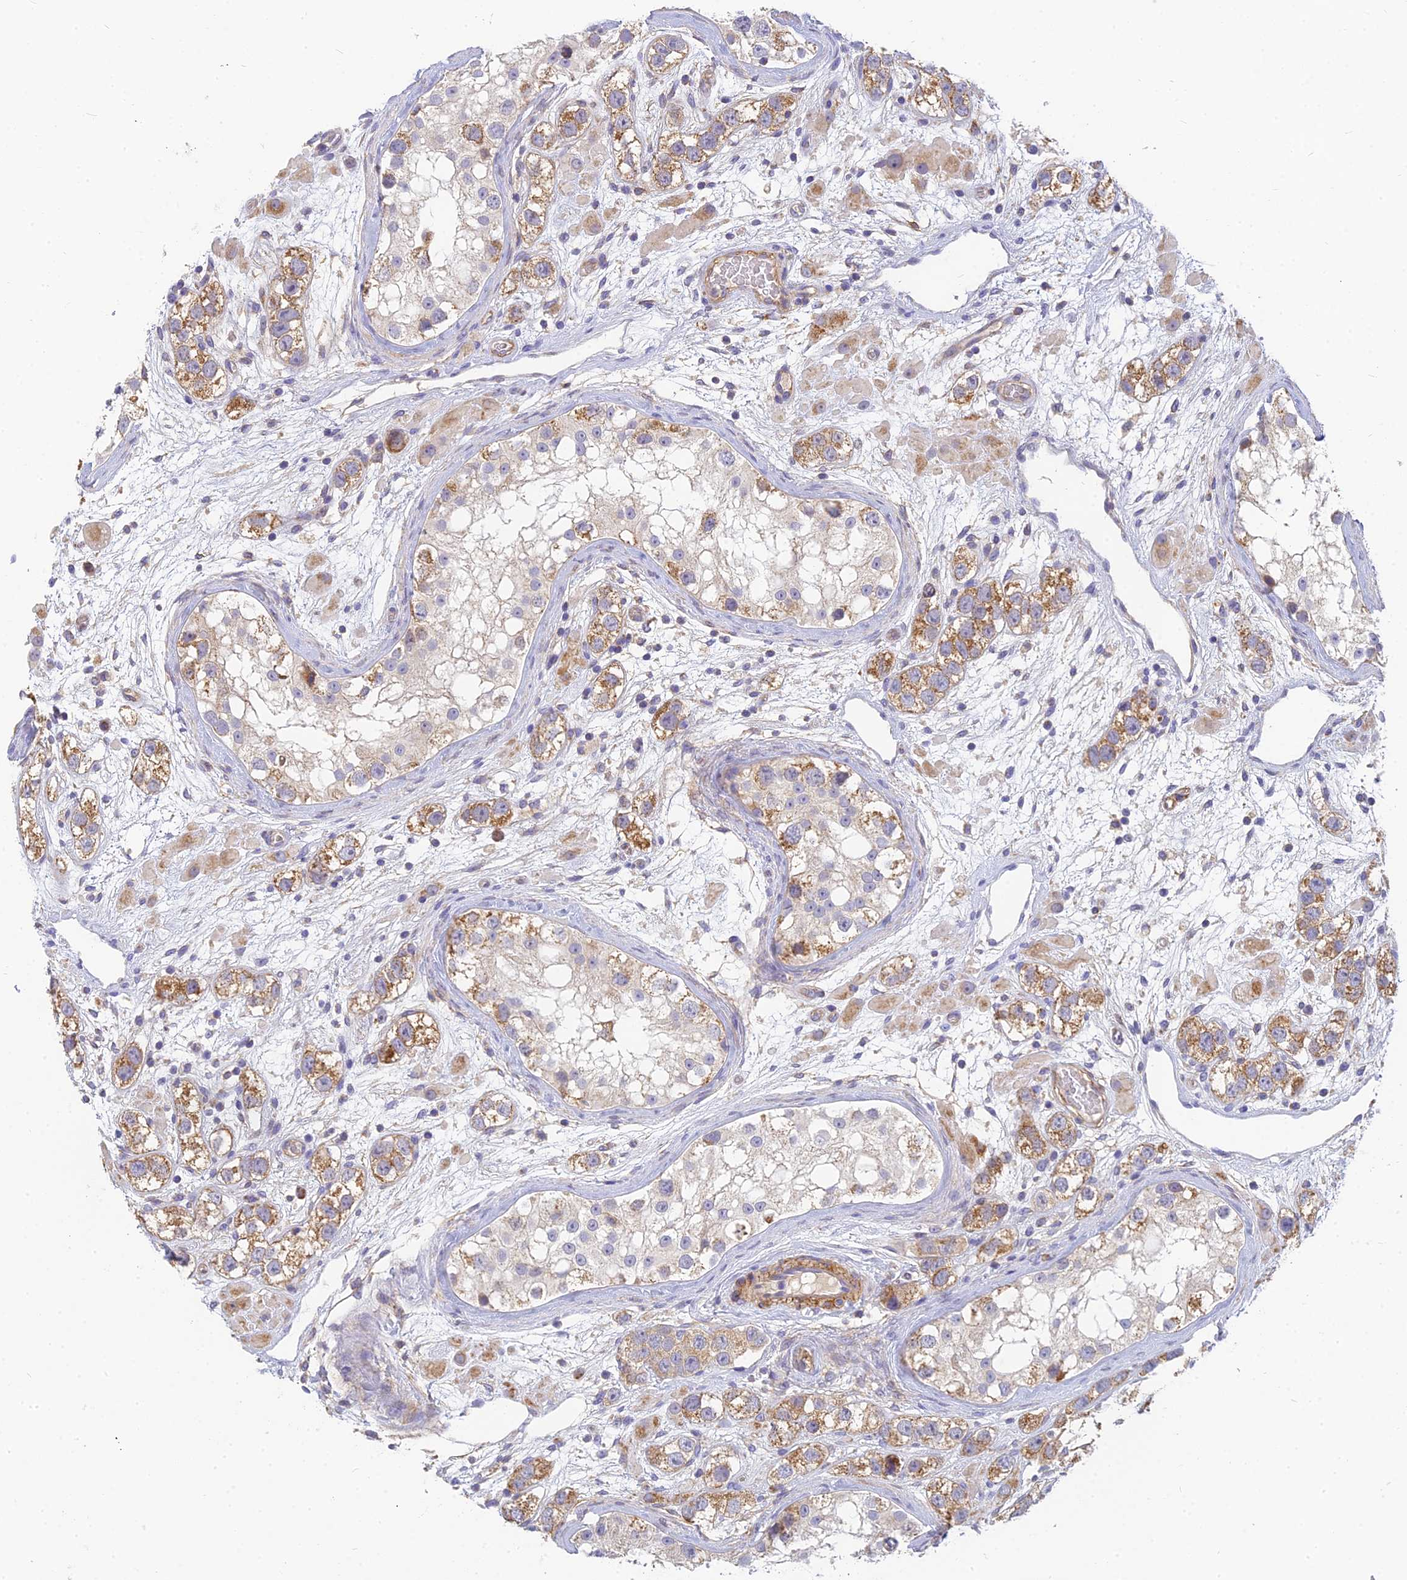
{"staining": {"intensity": "moderate", "quantity": ">75%", "location": "cytoplasmic/membranous"}, "tissue": "testis cancer", "cell_type": "Tumor cells", "image_type": "cancer", "snomed": [{"axis": "morphology", "description": "Seminoma, NOS"}, {"axis": "topography", "description": "Testis"}], "caption": "Protein staining reveals moderate cytoplasmic/membranous positivity in approximately >75% of tumor cells in testis cancer.", "gene": "MRPL15", "patient": {"sex": "male", "age": 28}}